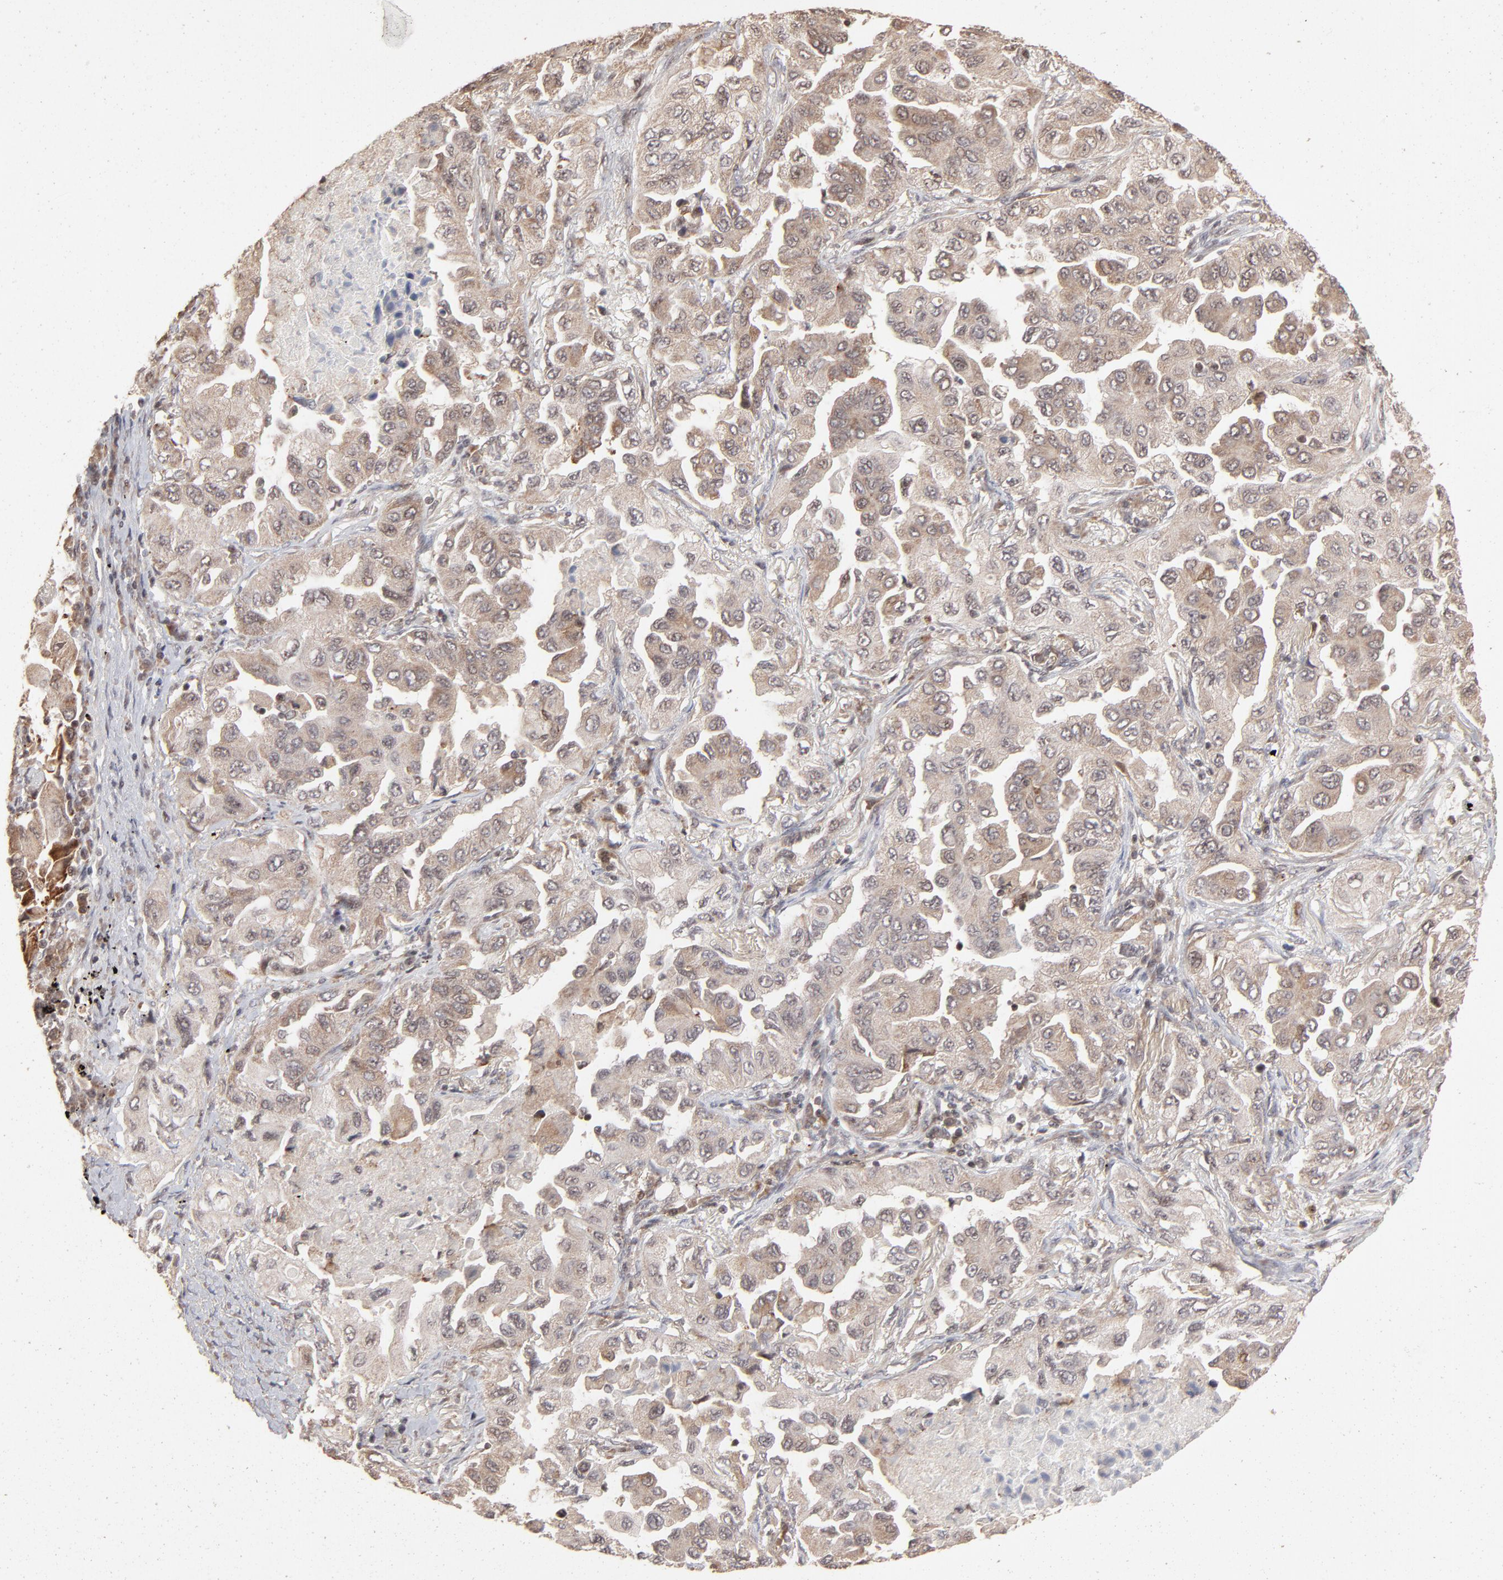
{"staining": {"intensity": "moderate", "quantity": ">75%", "location": "cytoplasmic/membranous"}, "tissue": "lung cancer", "cell_type": "Tumor cells", "image_type": "cancer", "snomed": [{"axis": "morphology", "description": "Adenocarcinoma, NOS"}, {"axis": "topography", "description": "Lung"}], "caption": "Protein expression analysis of lung adenocarcinoma displays moderate cytoplasmic/membranous expression in about >75% of tumor cells. Using DAB (brown) and hematoxylin (blue) stains, captured at high magnification using brightfield microscopy.", "gene": "ARIH1", "patient": {"sex": "female", "age": 65}}